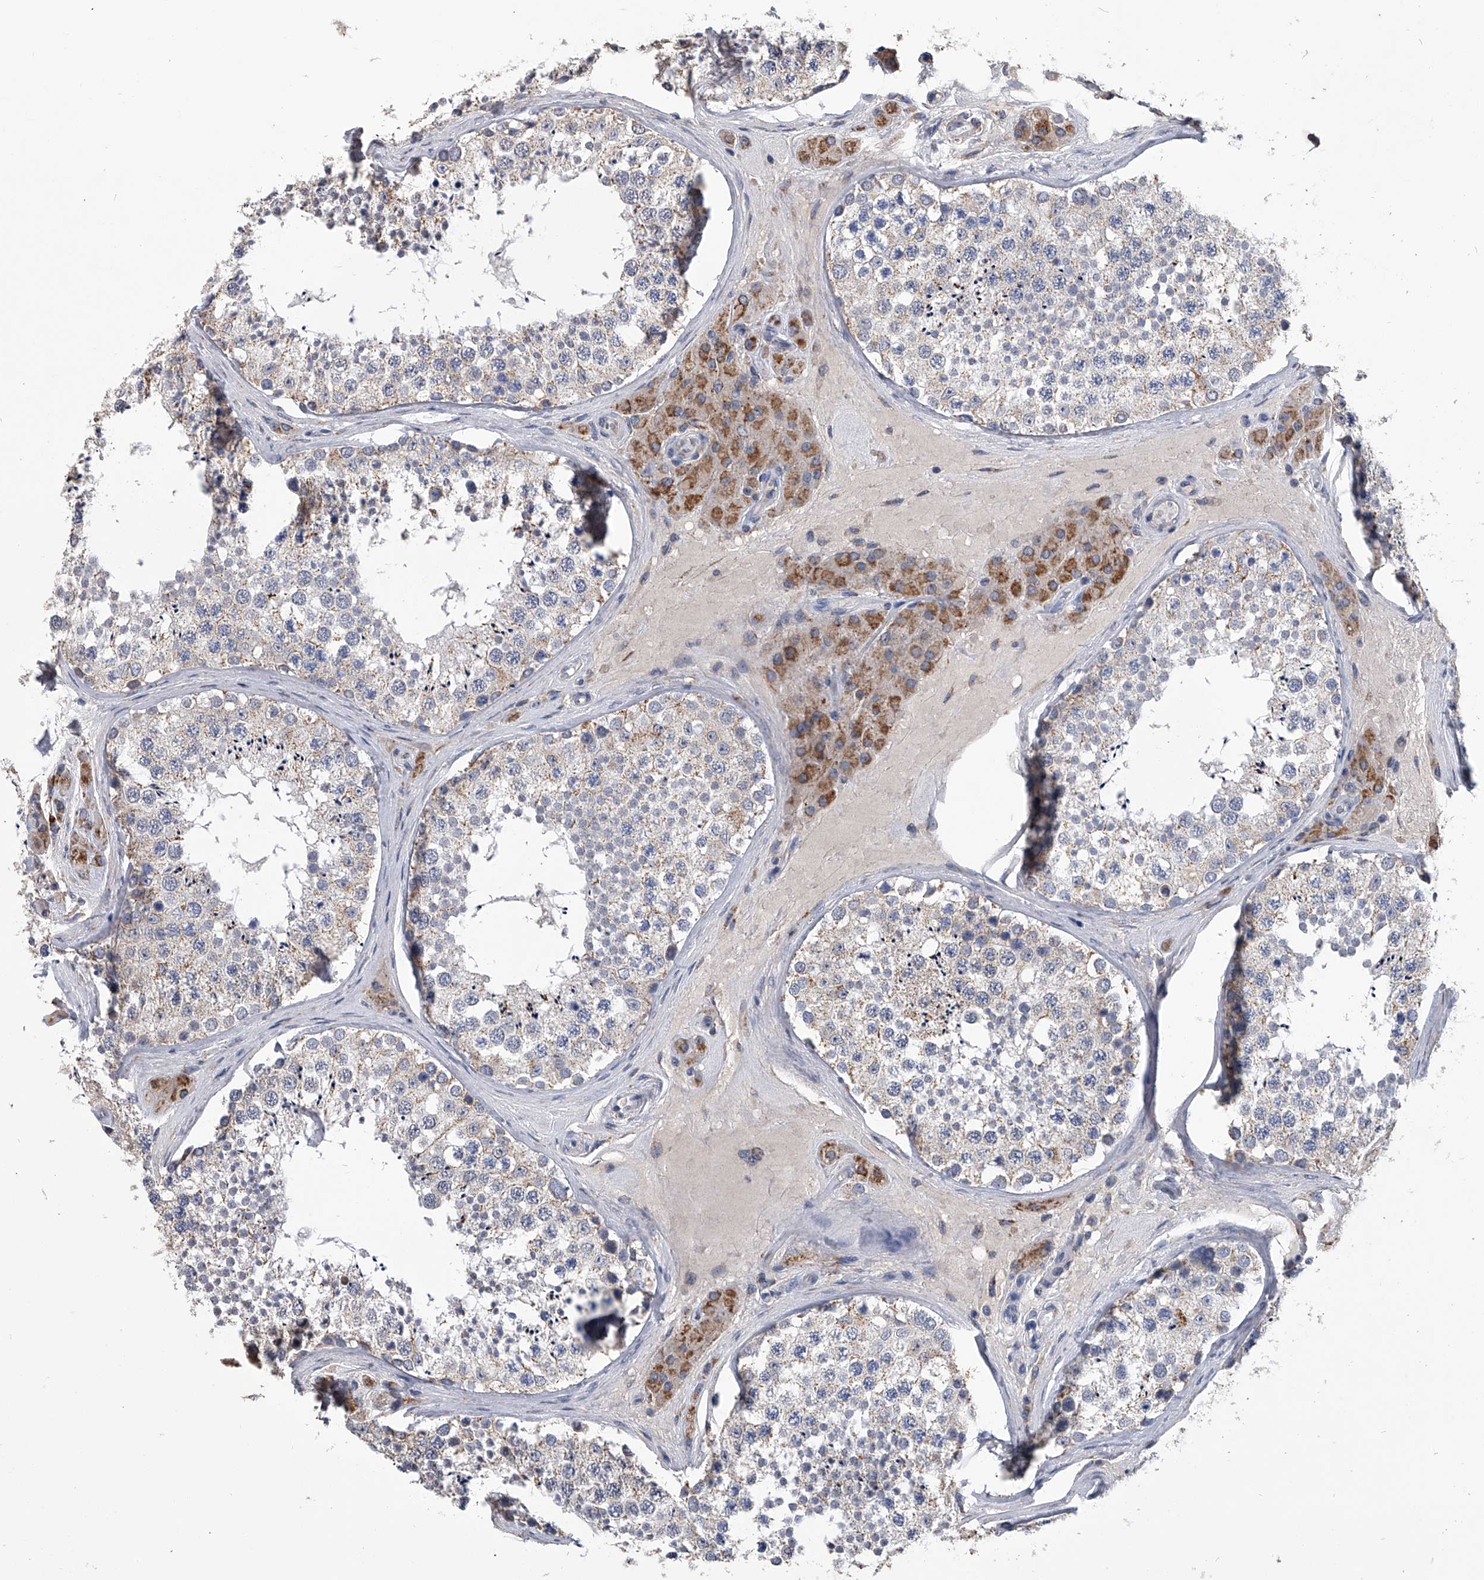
{"staining": {"intensity": "weak", "quantity": "25%-75%", "location": "cytoplasmic/membranous"}, "tissue": "testis", "cell_type": "Cells in seminiferous ducts", "image_type": "normal", "snomed": [{"axis": "morphology", "description": "Normal tissue, NOS"}, {"axis": "topography", "description": "Testis"}], "caption": "DAB immunohistochemical staining of benign human testis displays weak cytoplasmic/membranous protein positivity in approximately 25%-75% of cells in seminiferous ducts.", "gene": "OAT", "patient": {"sex": "male", "age": 46}}